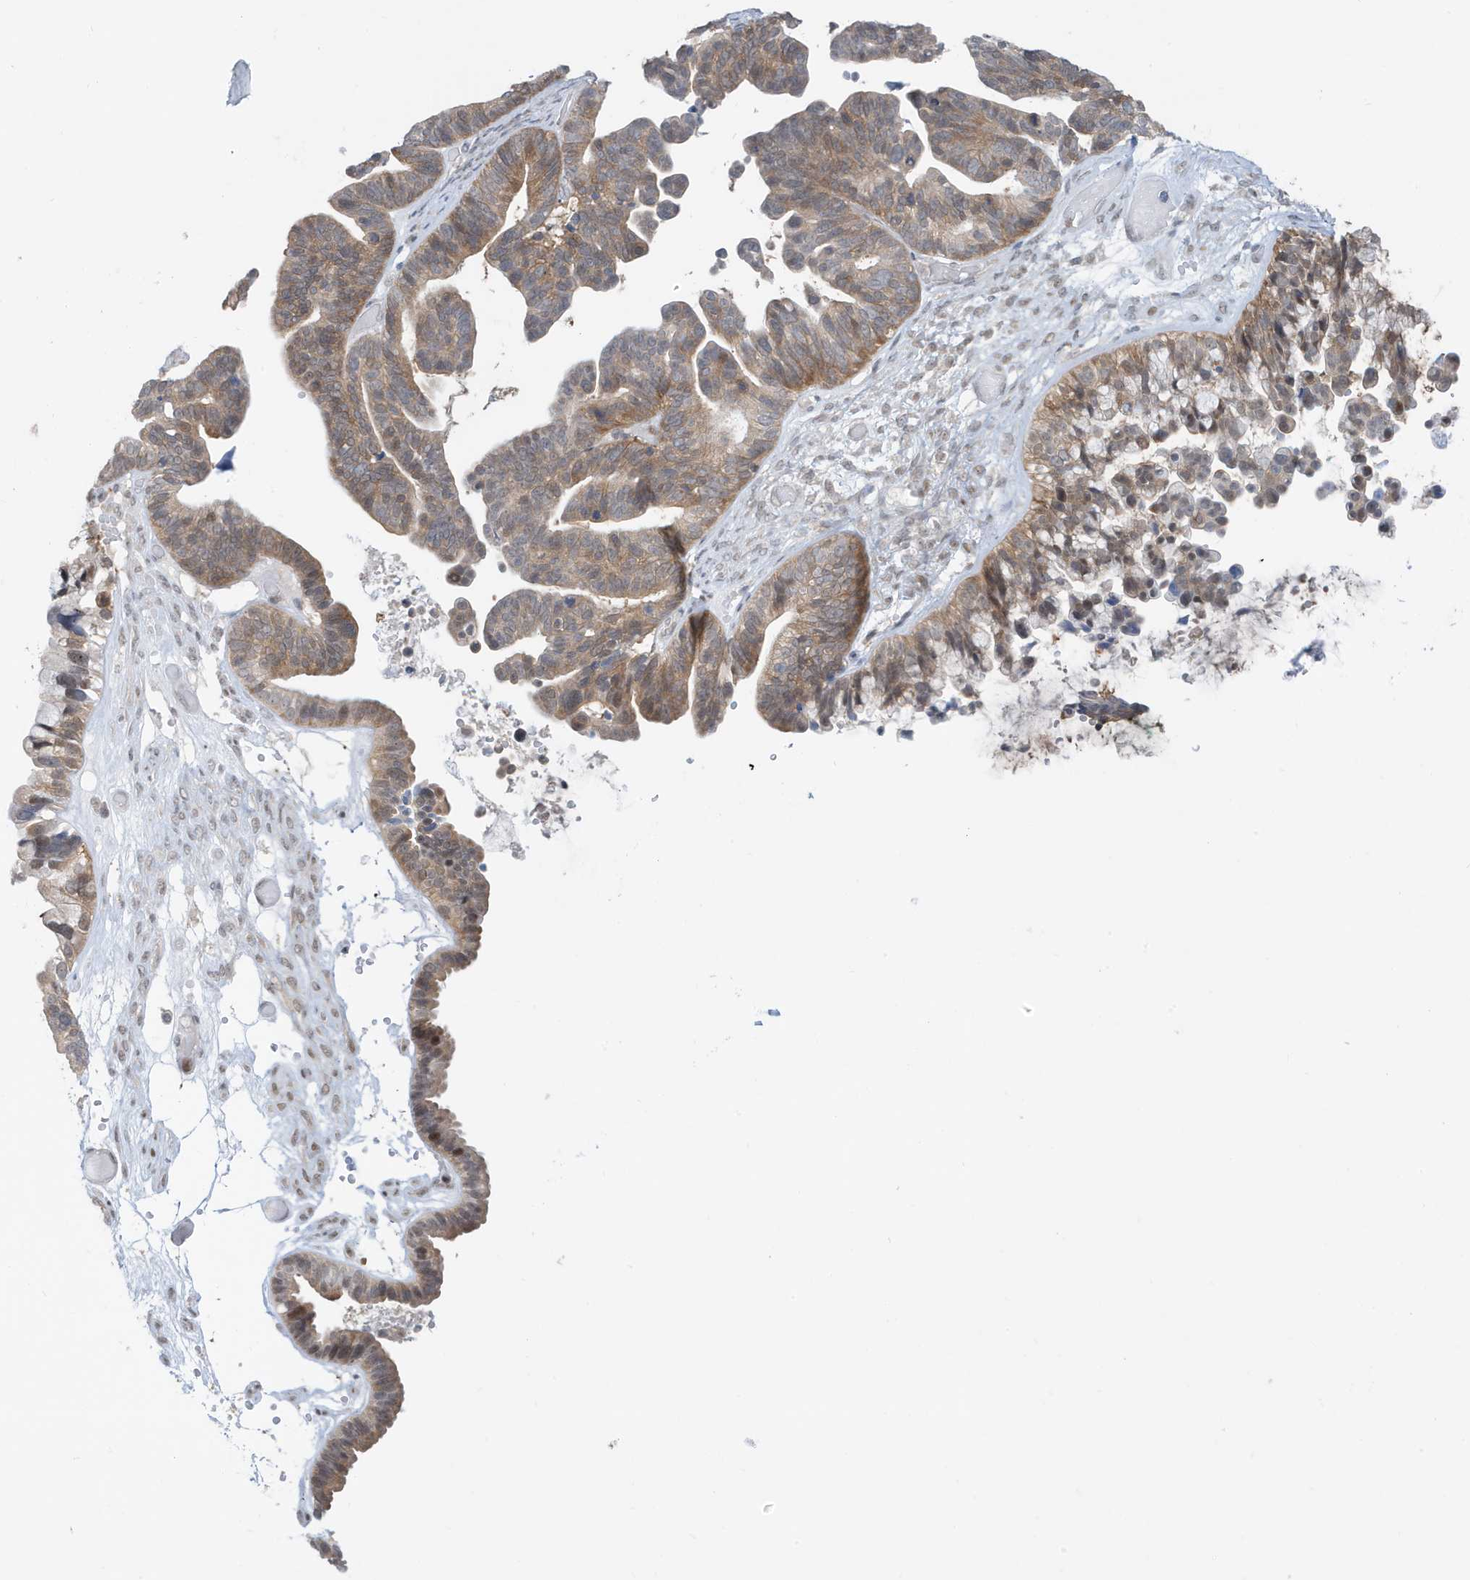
{"staining": {"intensity": "moderate", "quantity": ">75%", "location": "cytoplasmic/membranous"}, "tissue": "ovarian cancer", "cell_type": "Tumor cells", "image_type": "cancer", "snomed": [{"axis": "morphology", "description": "Cystadenocarcinoma, serous, NOS"}, {"axis": "topography", "description": "Ovary"}], "caption": "There is medium levels of moderate cytoplasmic/membranous staining in tumor cells of ovarian serous cystadenocarcinoma, as demonstrated by immunohistochemical staining (brown color).", "gene": "OGA", "patient": {"sex": "female", "age": 56}}